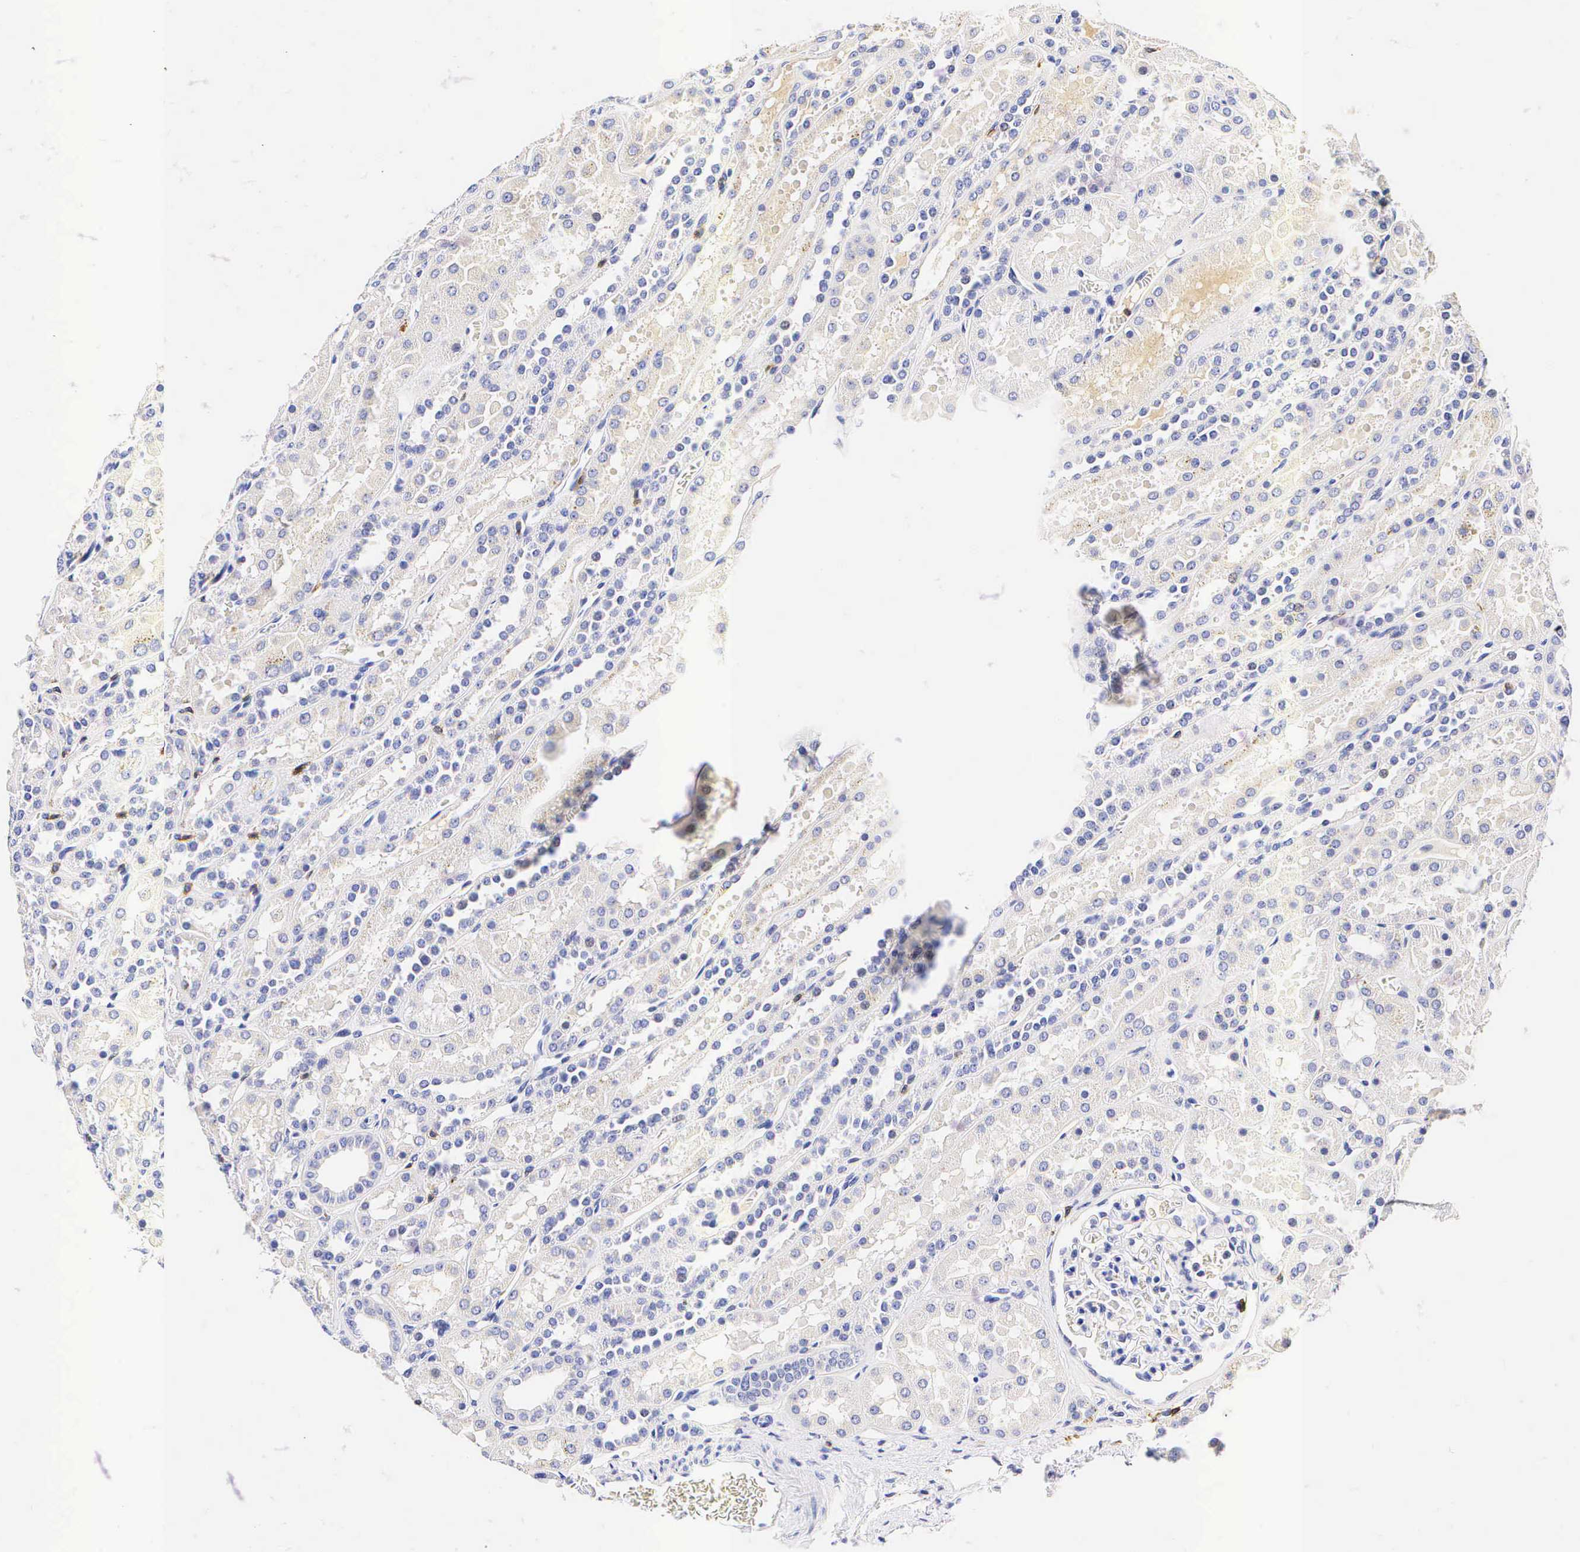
{"staining": {"intensity": "negative", "quantity": "none", "location": "none"}, "tissue": "kidney", "cell_type": "Cells in glomeruli", "image_type": "normal", "snomed": [{"axis": "morphology", "description": "Normal tissue, NOS"}, {"axis": "topography", "description": "Kidney"}], "caption": "Image shows no protein positivity in cells in glomeruli of benign kidney. Brightfield microscopy of IHC stained with DAB (brown) and hematoxylin (blue), captured at high magnification.", "gene": "CD3E", "patient": {"sex": "female", "age": 52}}